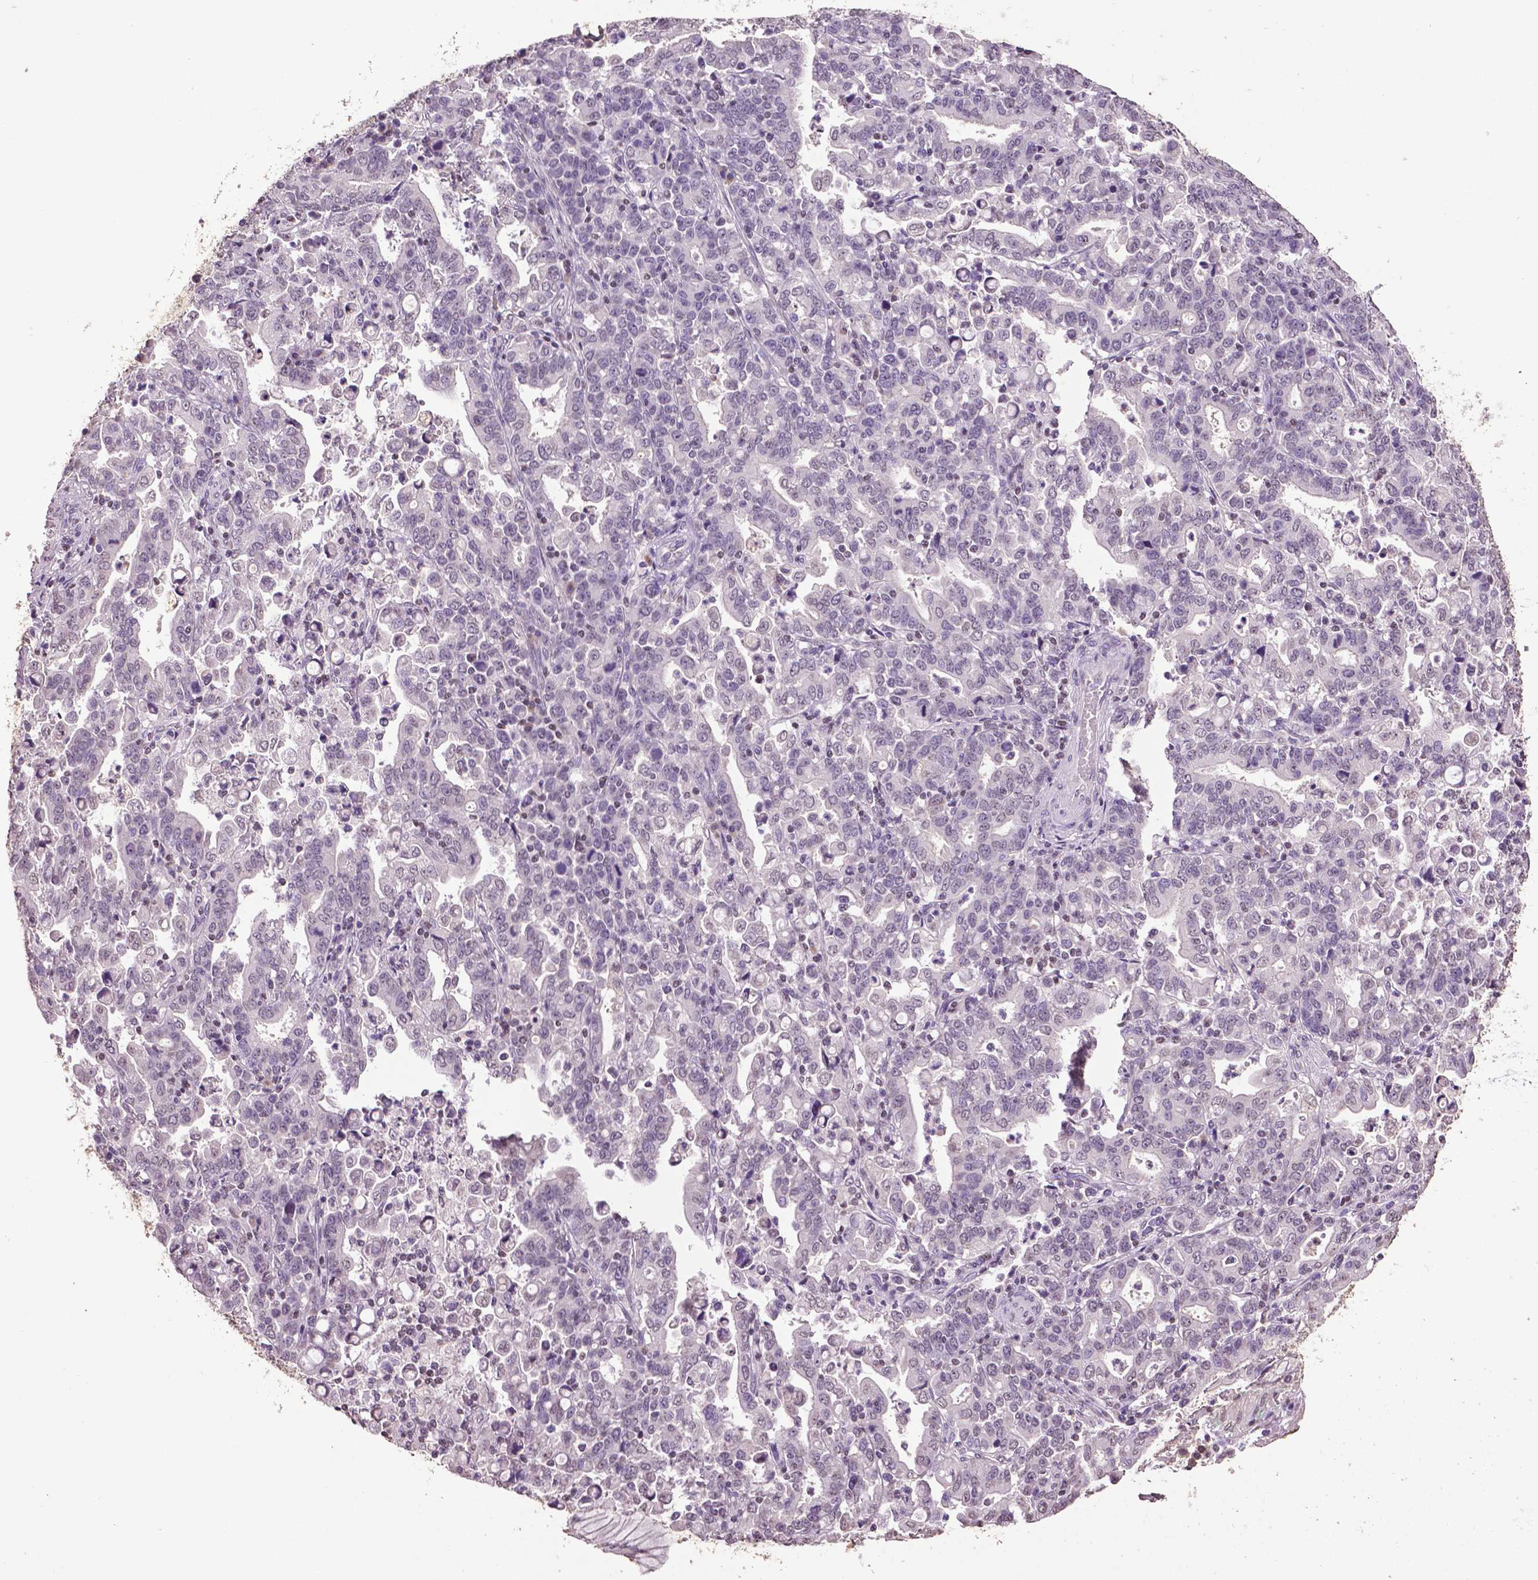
{"staining": {"intensity": "negative", "quantity": "none", "location": "none"}, "tissue": "stomach cancer", "cell_type": "Tumor cells", "image_type": "cancer", "snomed": [{"axis": "morphology", "description": "Adenocarcinoma, NOS"}, {"axis": "topography", "description": "Stomach"}], "caption": "IHC micrograph of neoplastic tissue: stomach cancer (adenocarcinoma) stained with DAB shows no significant protein staining in tumor cells. (DAB immunohistochemistry (IHC) with hematoxylin counter stain).", "gene": "RUNX3", "patient": {"sex": "male", "age": 82}}